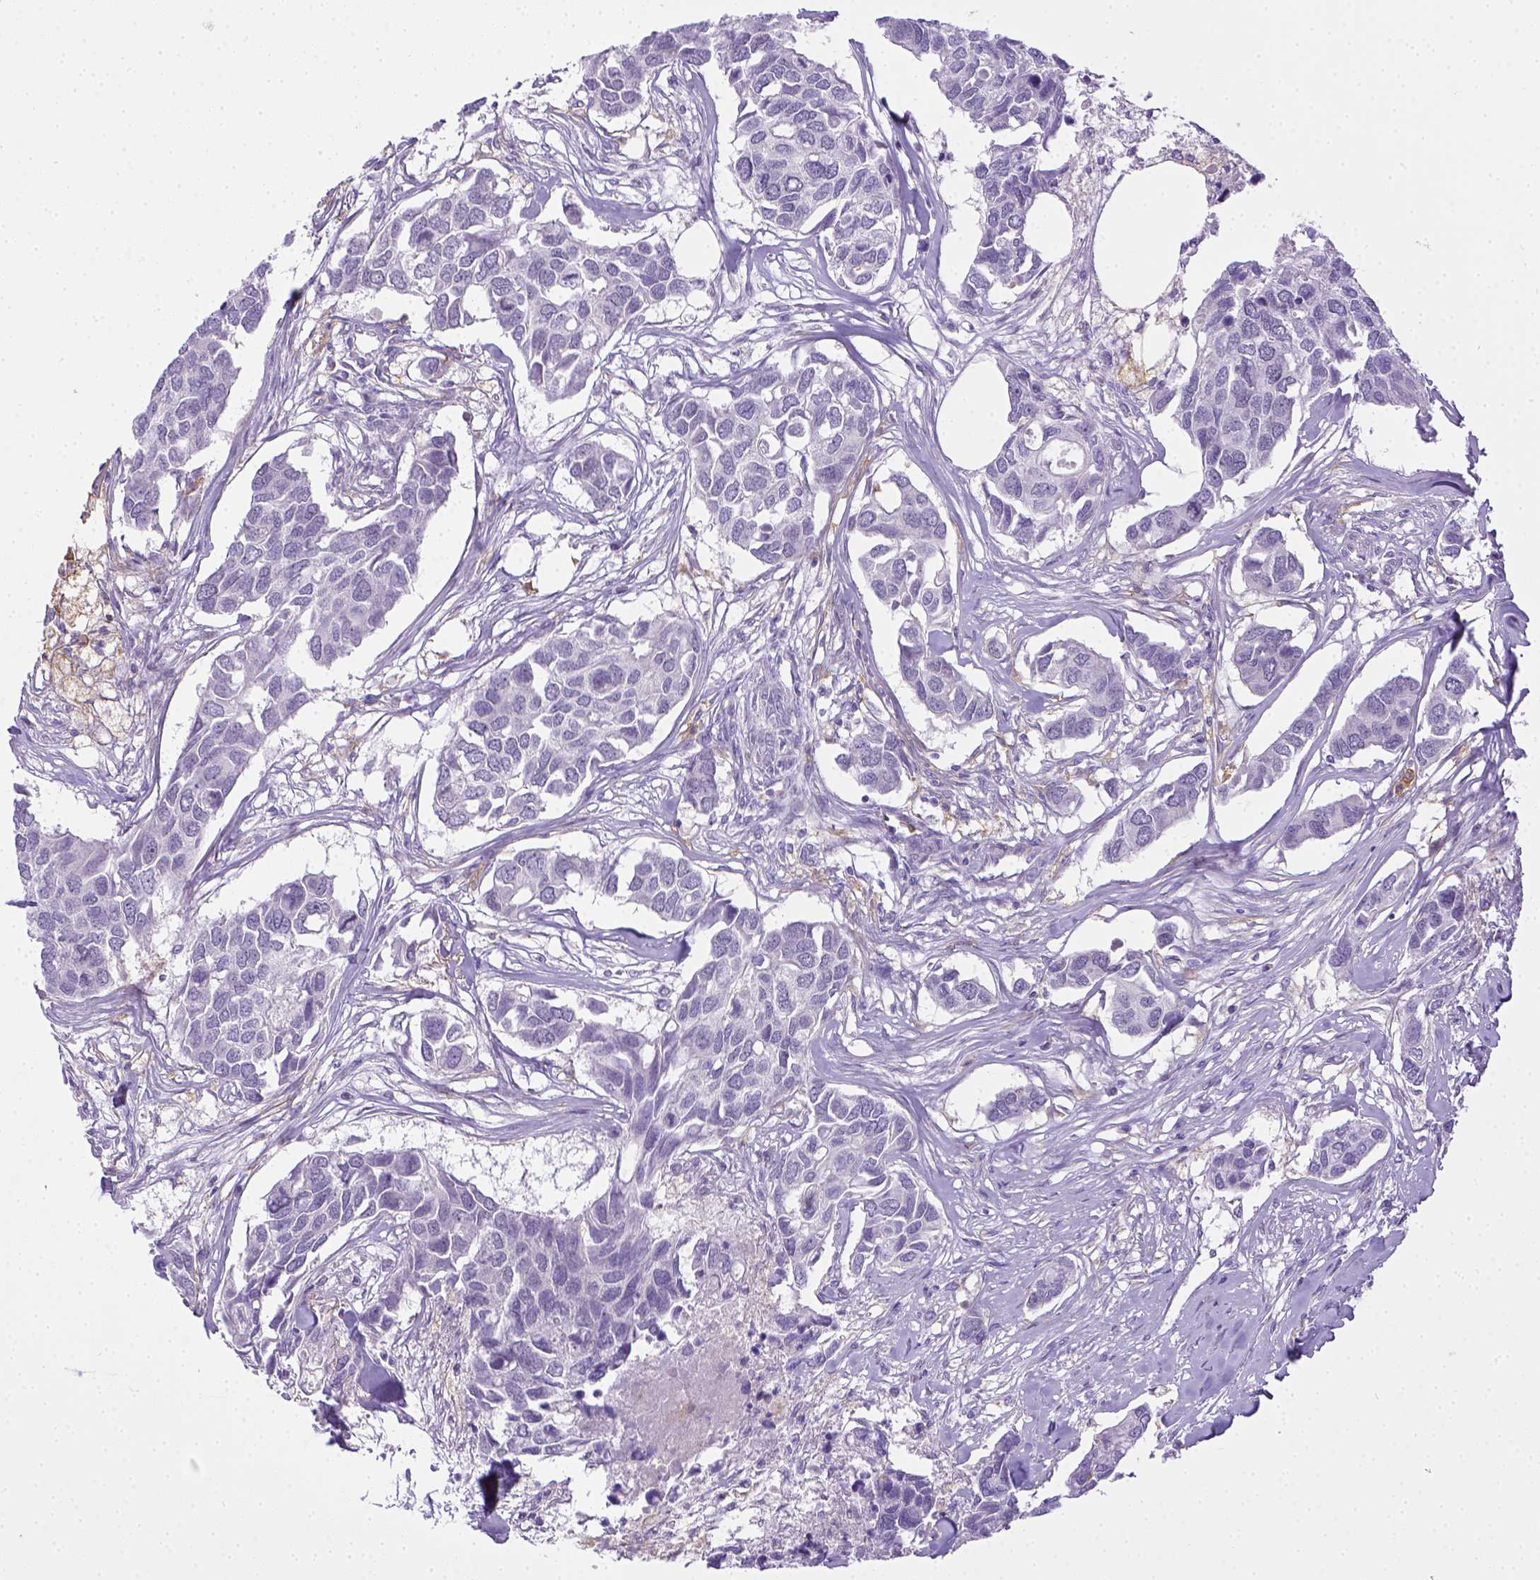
{"staining": {"intensity": "negative", "quantity": "none", "location": "none"}, "tissue": "breast cancer", "cell_type": "Tumor cells", "image_type": "cancer", "snomed": [{"axis": "morphology", "description": "Duct carcinoma"}, {"axis": "topography", "description": "Breast"}], "caption": "This is an immunohistochemistry micrograph of breast intraductal carcinoma. There is no staining in tumor cells.", "gene": "ITGAM", "patient": {"sex": "female", "age": 83}}